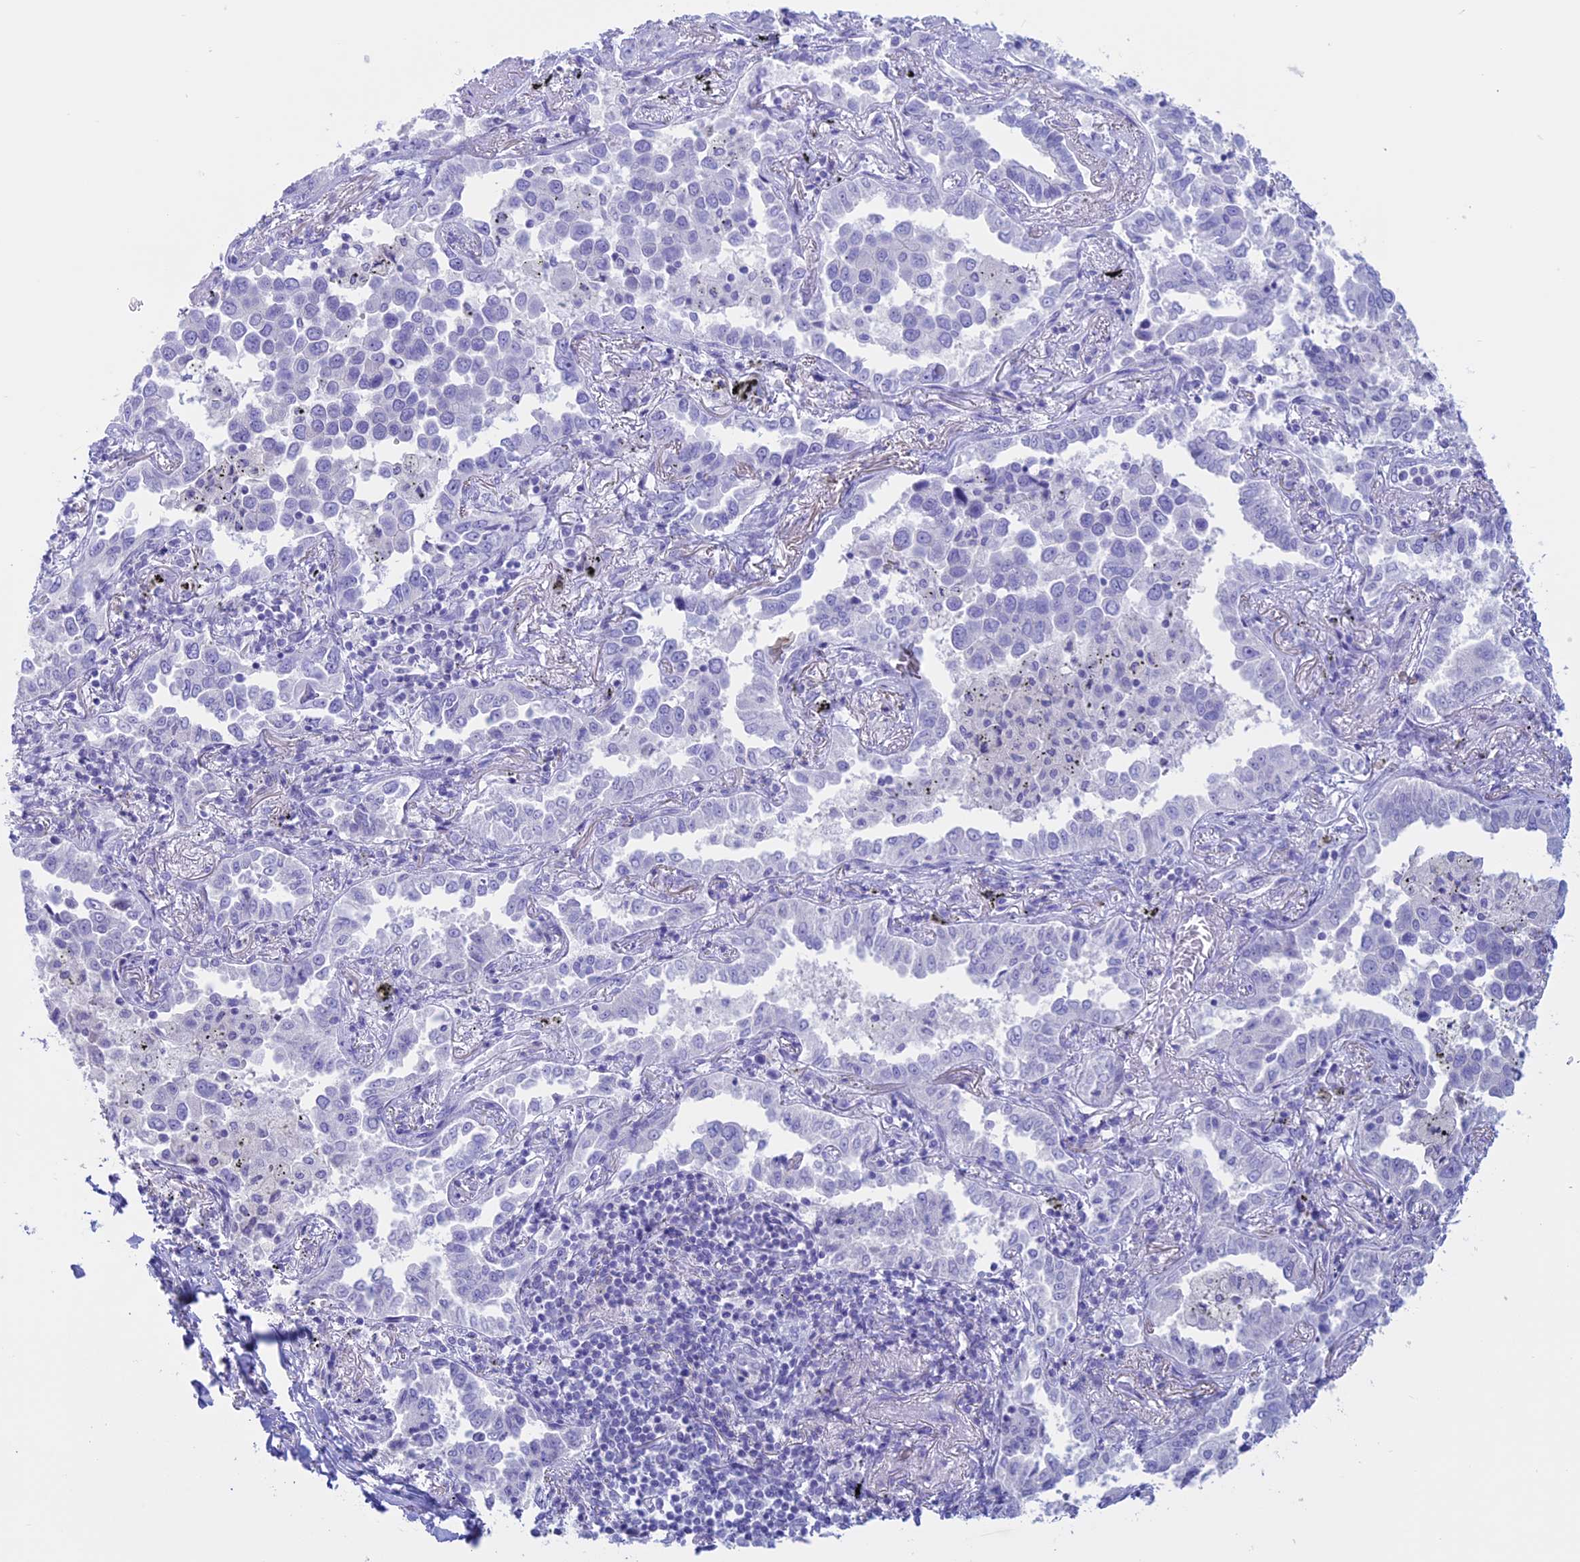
{"staining": {"intensity": "negative", "quantity": "none", "location": "none"}, "tissue": "lung cancer", "cell_type": "Tumor cells", "image_type": "cancer", "snomed": [{"axis": "morphology", "description": "Adenocarcinoma, NOS"}, {"axis": "topography", "description": "Lung"}], "caption": "Tumor cells are negative for brown protein staining in adenocarcinoma (lung). Brightfield microscopy of IHC stained with DAB (3,3'-diaminobenzidine) (brown) and hematoxylin (blue), captured at high magnification.", "gene": "RP1", "patient": {"sex": "male", "age": 67}}